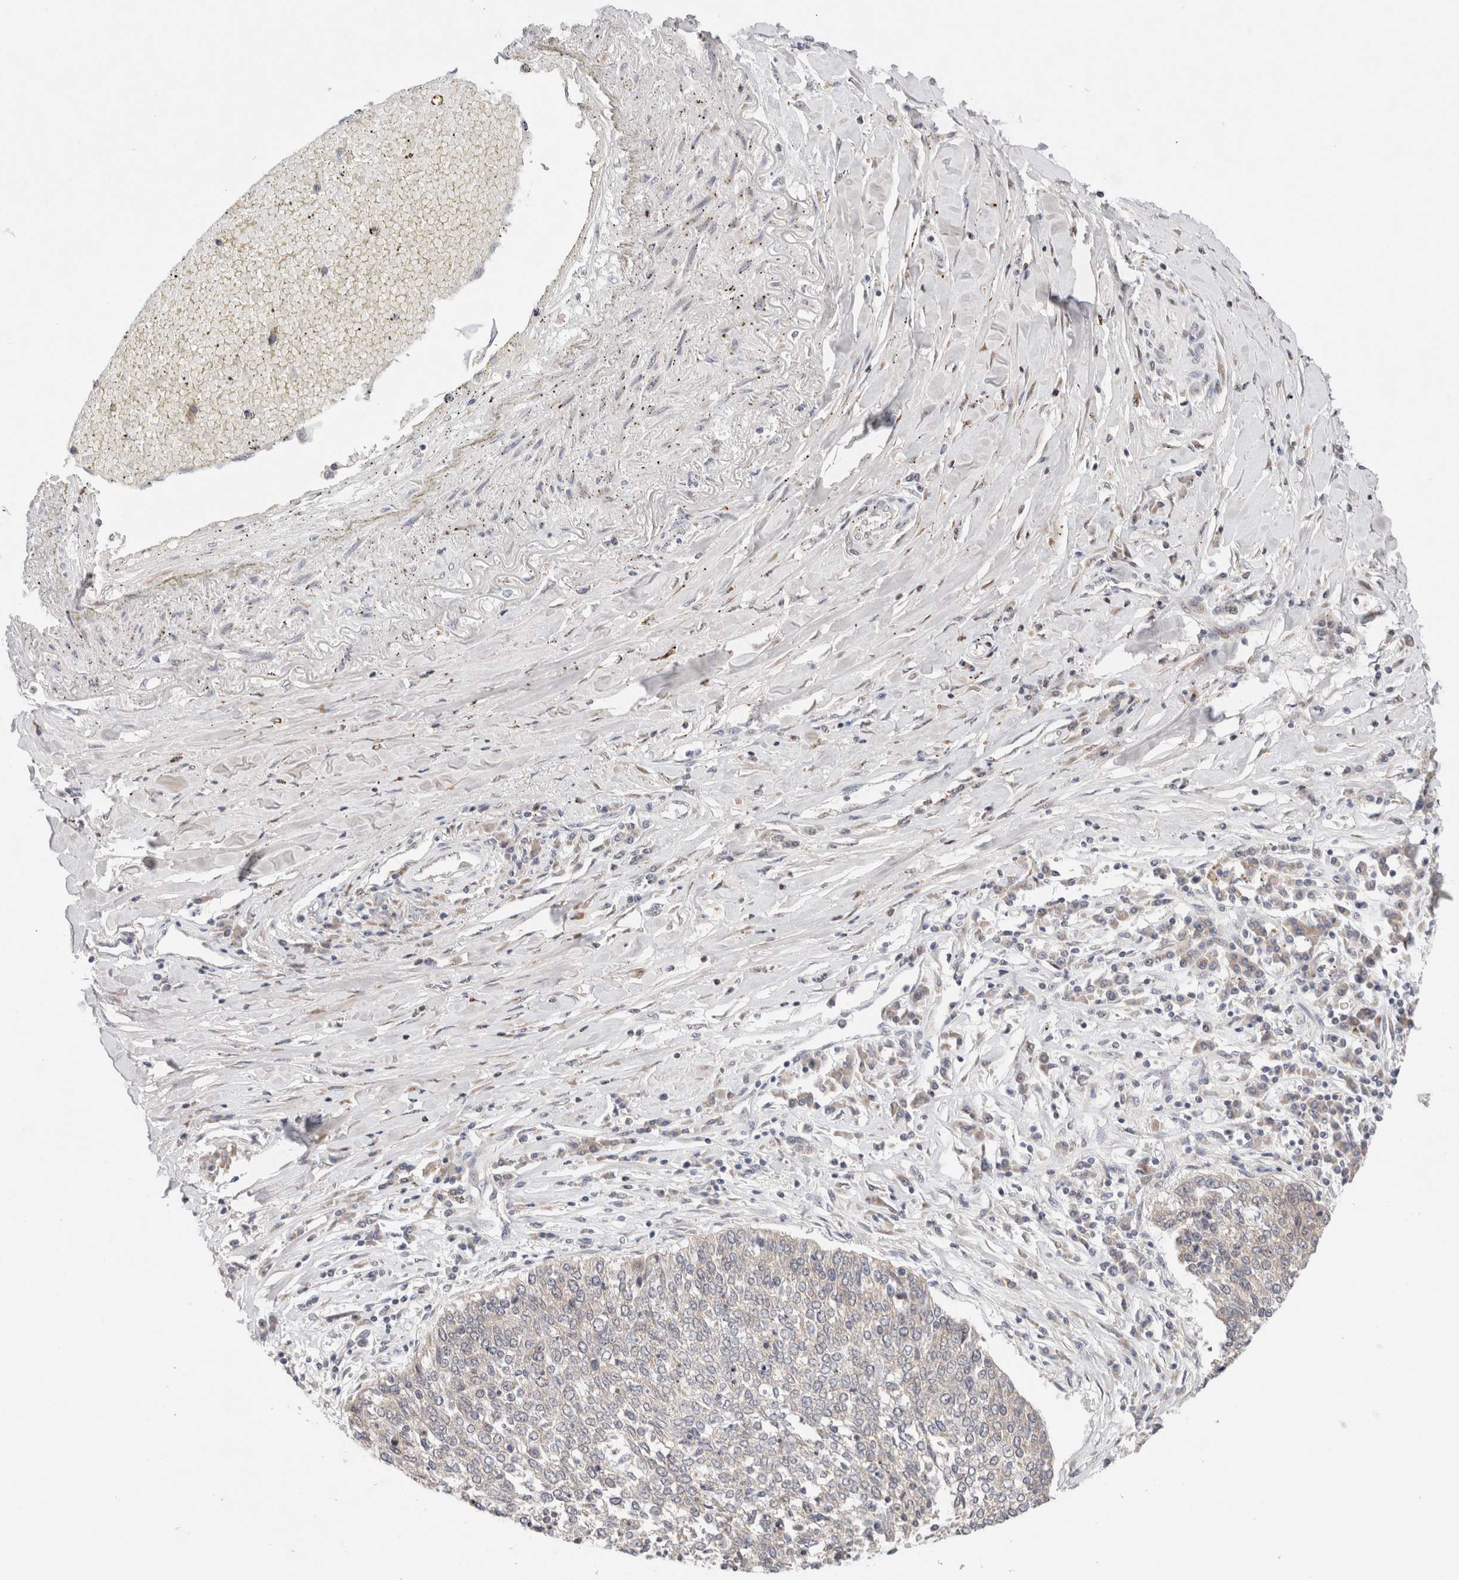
{"staining": {"intensity": "negative", "quantity": "none", "location": "none"}, "tissue": "lung cancer", "cell_type": "Tumor cells", "image_type": "cancer", "snomed": [{"axis": "morphology", "description": "Normal tissue, NOS"}, {"axis": "morphology", "description": "Squamous cell carcinoma, NOS"}, {"axis": "topography", "description": "Cartilage tissue"}, {"axis": "topography", "description": "Bronchus"}, {"axis": "topography", "description": "Lung"}, {"axis": "topography", "description": "Peripheral nerve tissue"}], "caption": "Immunohistochemical staining of squamous cell carcinoma (lung) displays no significant staining in tumor cells.", "gene": "ERI3", "patient": {"sex": "female", "age": 49}}